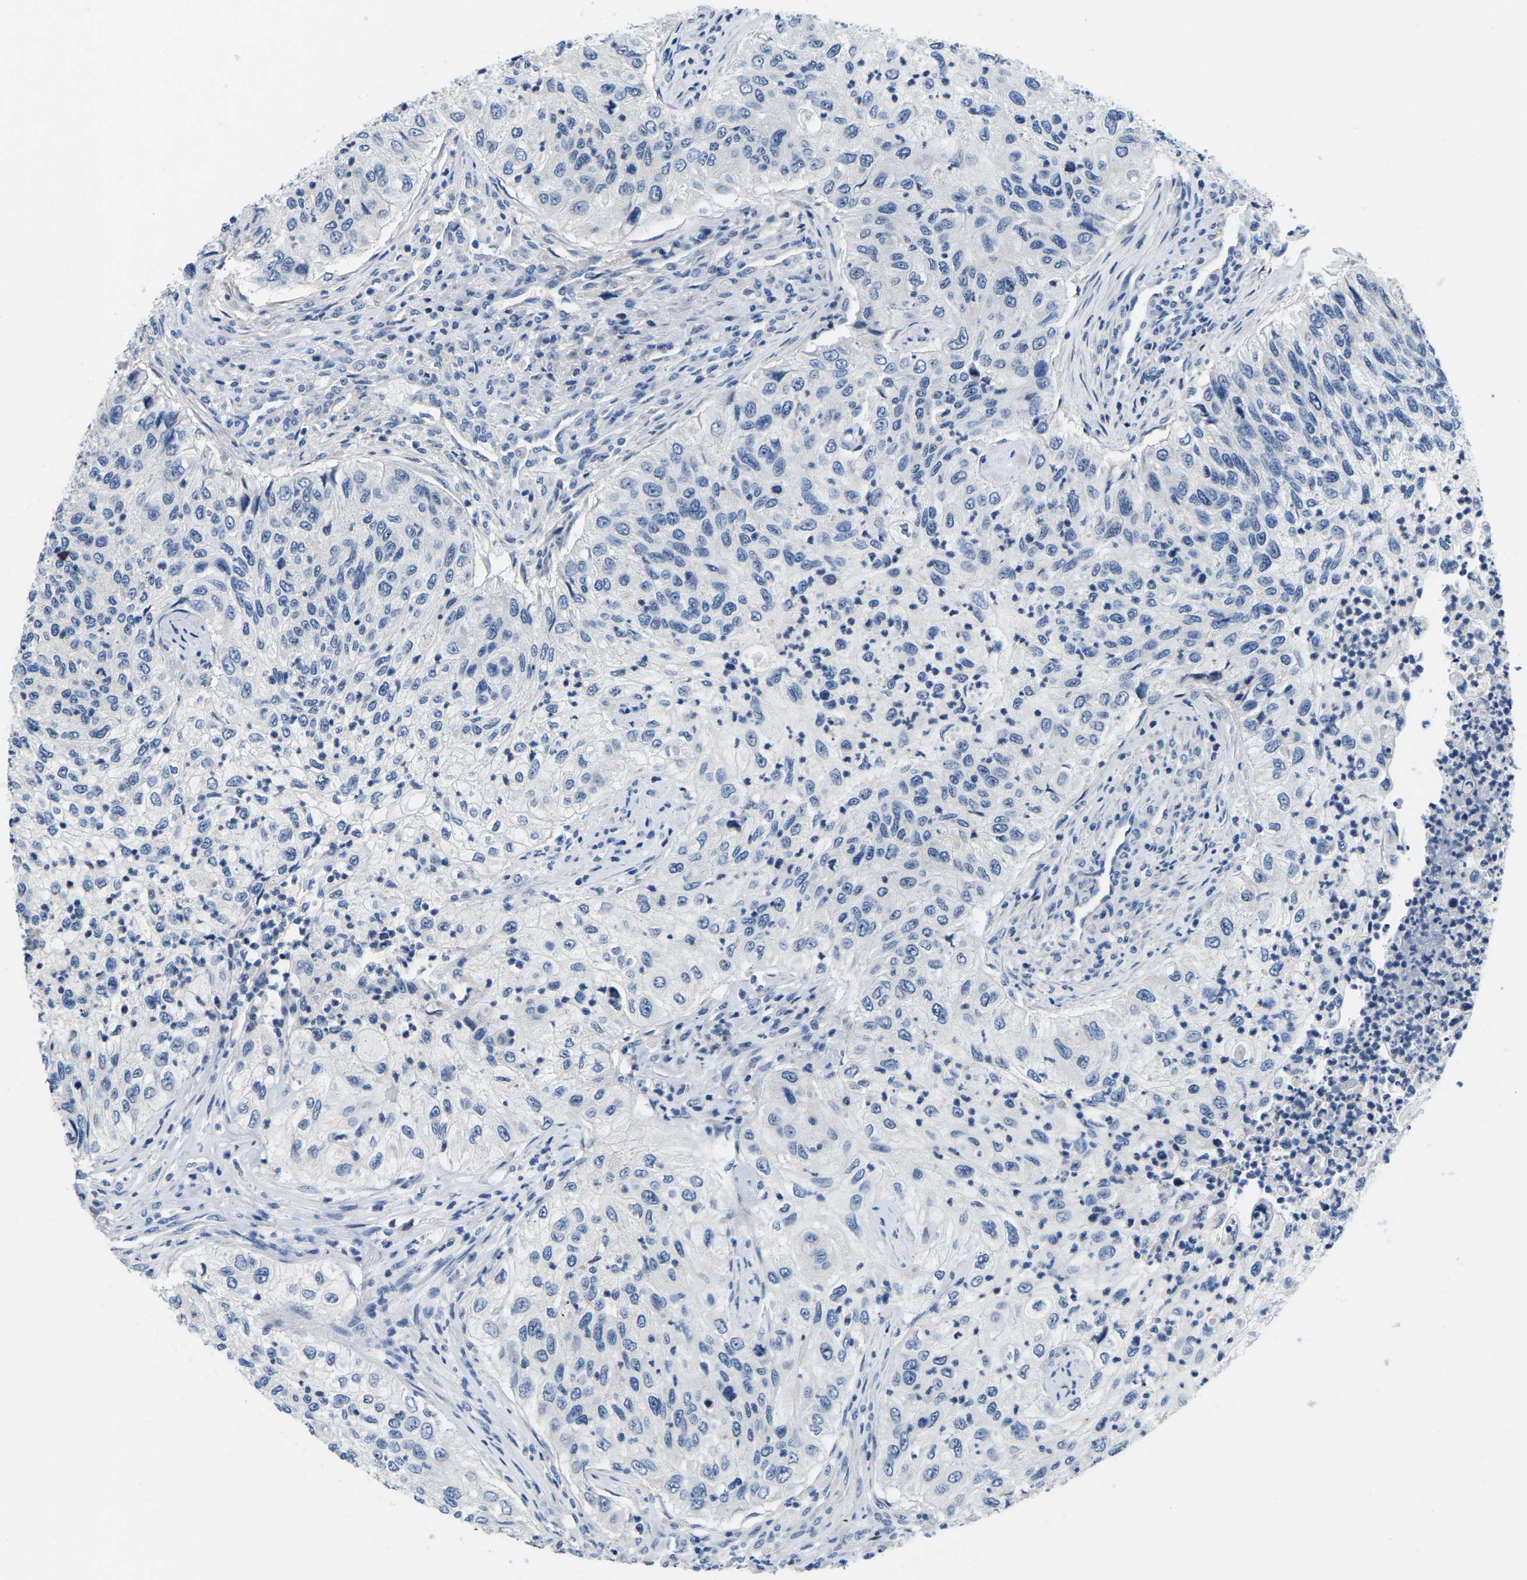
{"staining": {"intensity": "negative", "quantity": "none", "location": "none"}, "tissue": "urothelial cancer", "cell_type": "Tumor cells", "image_type": "cancer", "snomed": [{"axis": "morphology", "description": "Urothelial carcinoma, High grade"}, {"axis": "topography", "description": "Urinary bladder"}], "caption": "IHC of urothelial cancer reveals no staining in tumor cells.", "gene": "TSPAN2", "patient": {"sex": "female", "age": 60}}